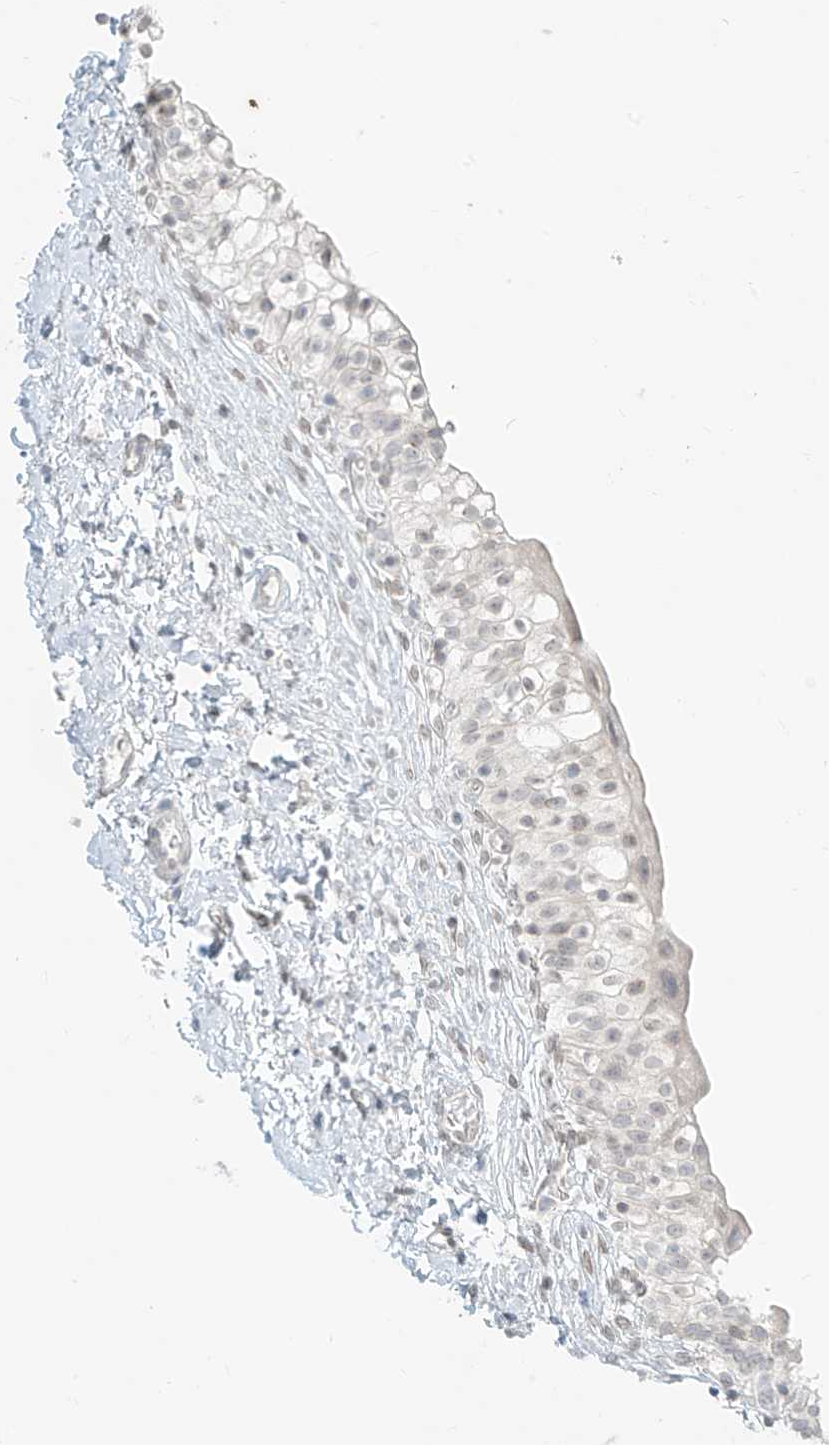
{"staining": {"intensity": "negative", "quantity": "none", "location": "none"}, "tissue": "urinary bladder", "cell_type": "Urothelial cells", "image_type": "normal", "snomed": [{"axis": "morphology", "description": "Normal tissue, NOS"}, {"axis": "topography", "description": "Urinary bladder"}], "caption": "IHC of benign urinary bladder exhibits no staining in urothelial cells. (DAB IHC visualized using brightfield microscopy, high magnification).", "gene": "OSBPL7", "patient": {"sex": "male", "age": 55}}